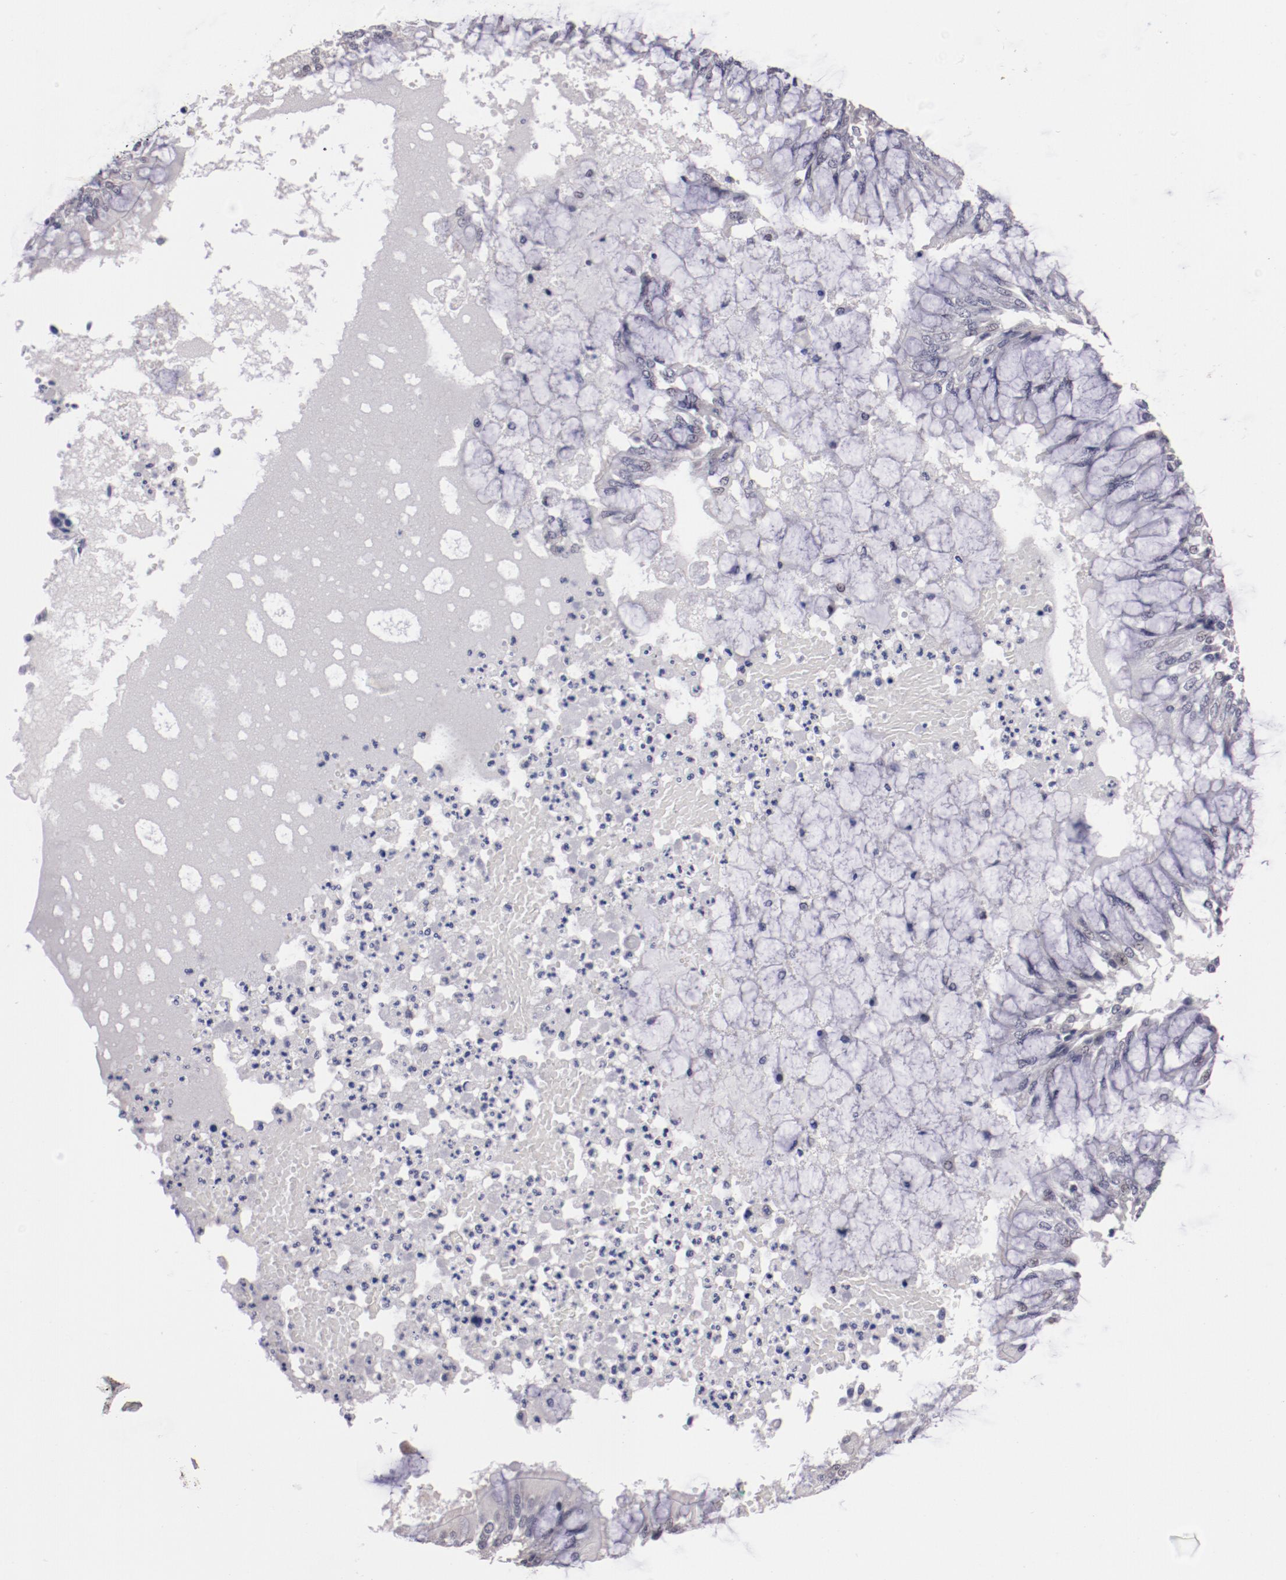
{"staining": {"intensity": "weak", "quantity": "<25%", "location": "nuclear"}, "tissue": "bronchus", "cell_type": "Respiratory epithelial cells", "image_type": "normal", "snomed": [{"axis": "morphology", "description": "Normal tissue, NOS"}, {"axis": "topography", "description": "Cartilage tissue"}, {"axis": "topography", "description": "Bronchus"}, {"axis": "topography", "description": "Lung"}], "caption": "Micrograph shows no significant protein staining in respiratory epithelial cells of normal bronchus. The staining is performed using DAB (3,3'-diaminobenzidine) brown chromogen with nuclei counter-stained in using hematoxylin.", "gene": "NRXN3", "patient": {"sex": "female", "age": 49}}